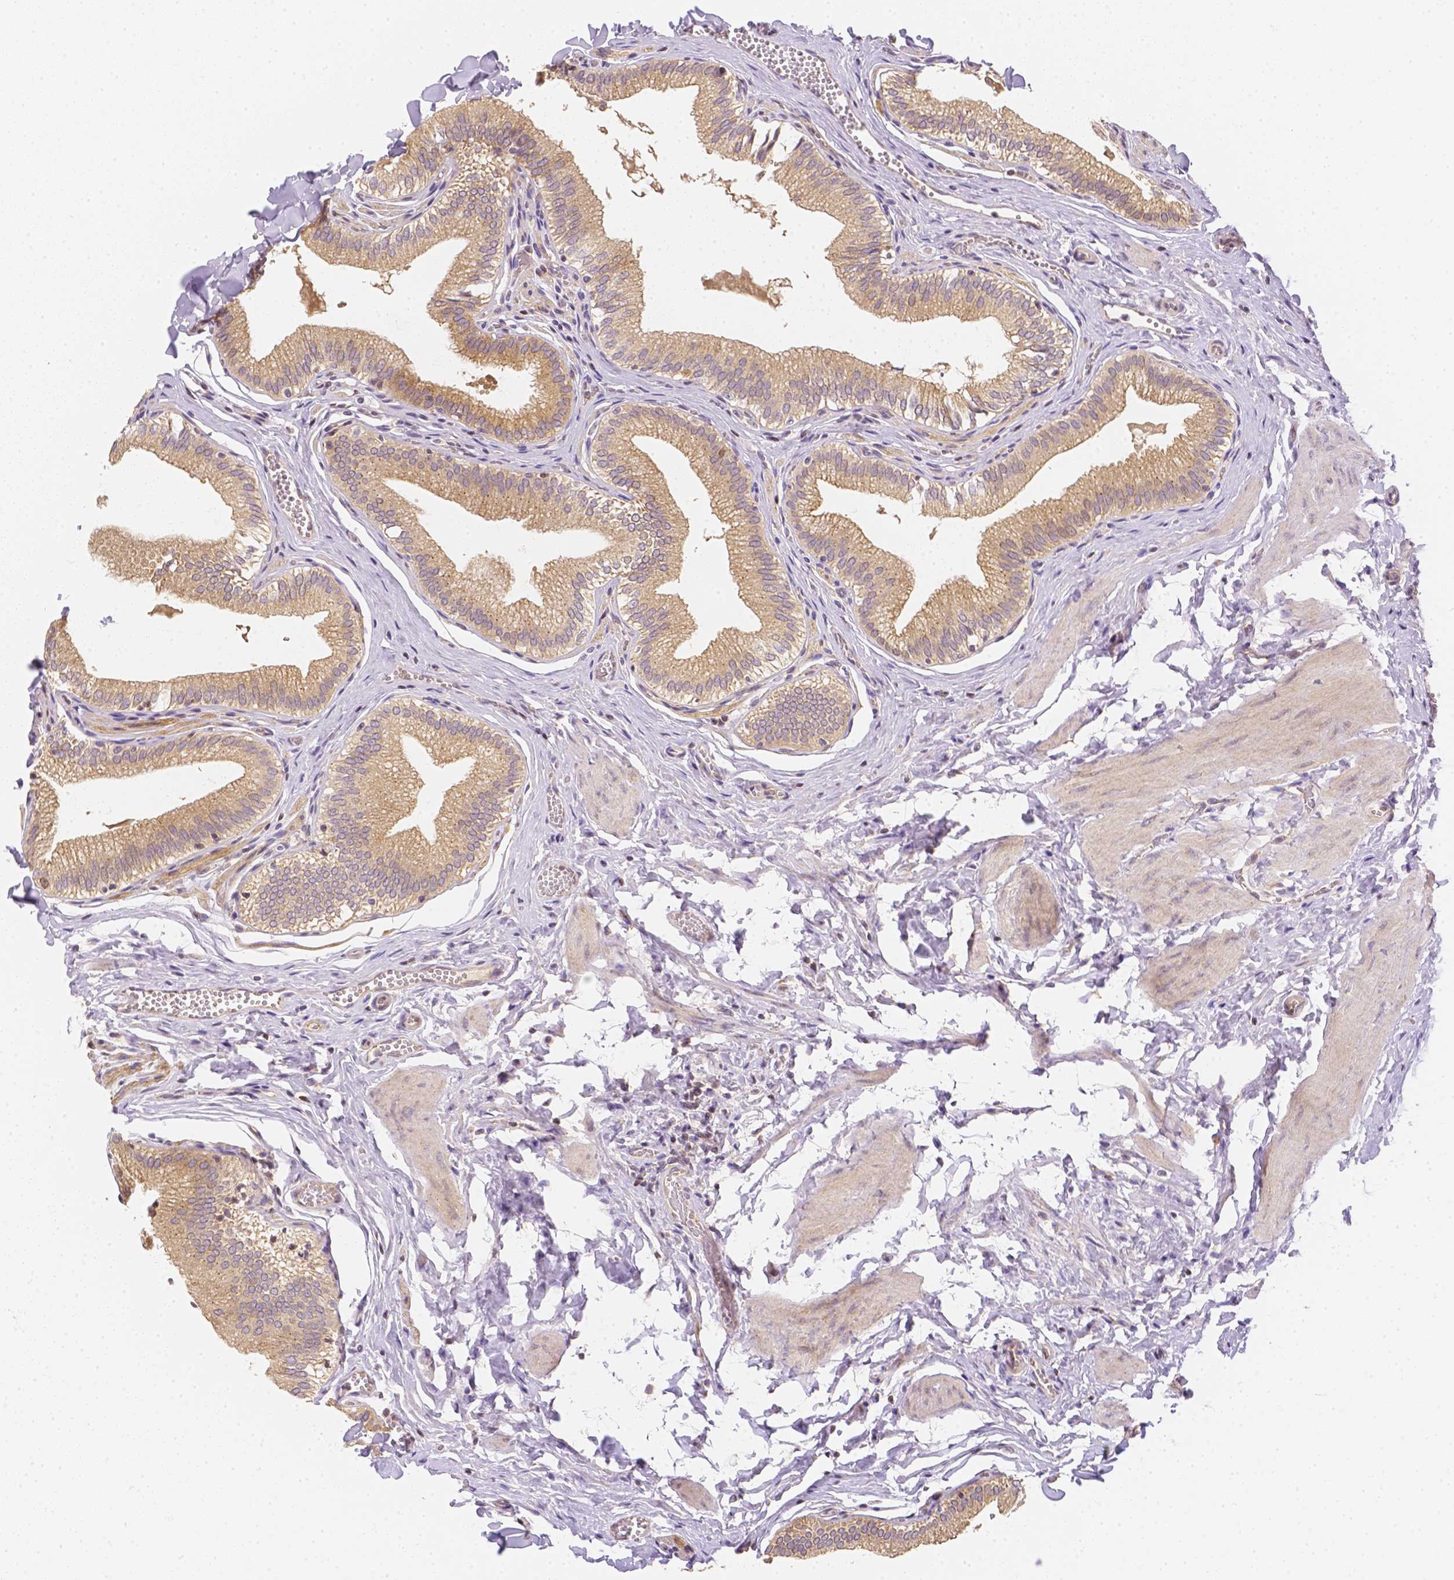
{"staining": {"intensity": "moderate", "quantity": ">75%", "location": "cytoplasmic/membranous"}, "tissue": "gallbladder", "cell_type": "Glandular cells", "image_type": "normal", "snomed": [{"axis": "morphology", "description": "Normal tissue, NOS"}, {"axis": "topography", "description": "Gallbladder"}, {"axis": "topography", "description": "Peripheral nerve tissue"}], "caption": "Brown immunohistochemical staining in benign human gallbladder displays moderate cytoplasmic/membranous positivity in approximately >75% of glandular cells.", "gene": "C10orf67", "patient": {"sex": "male", "age": 17}}